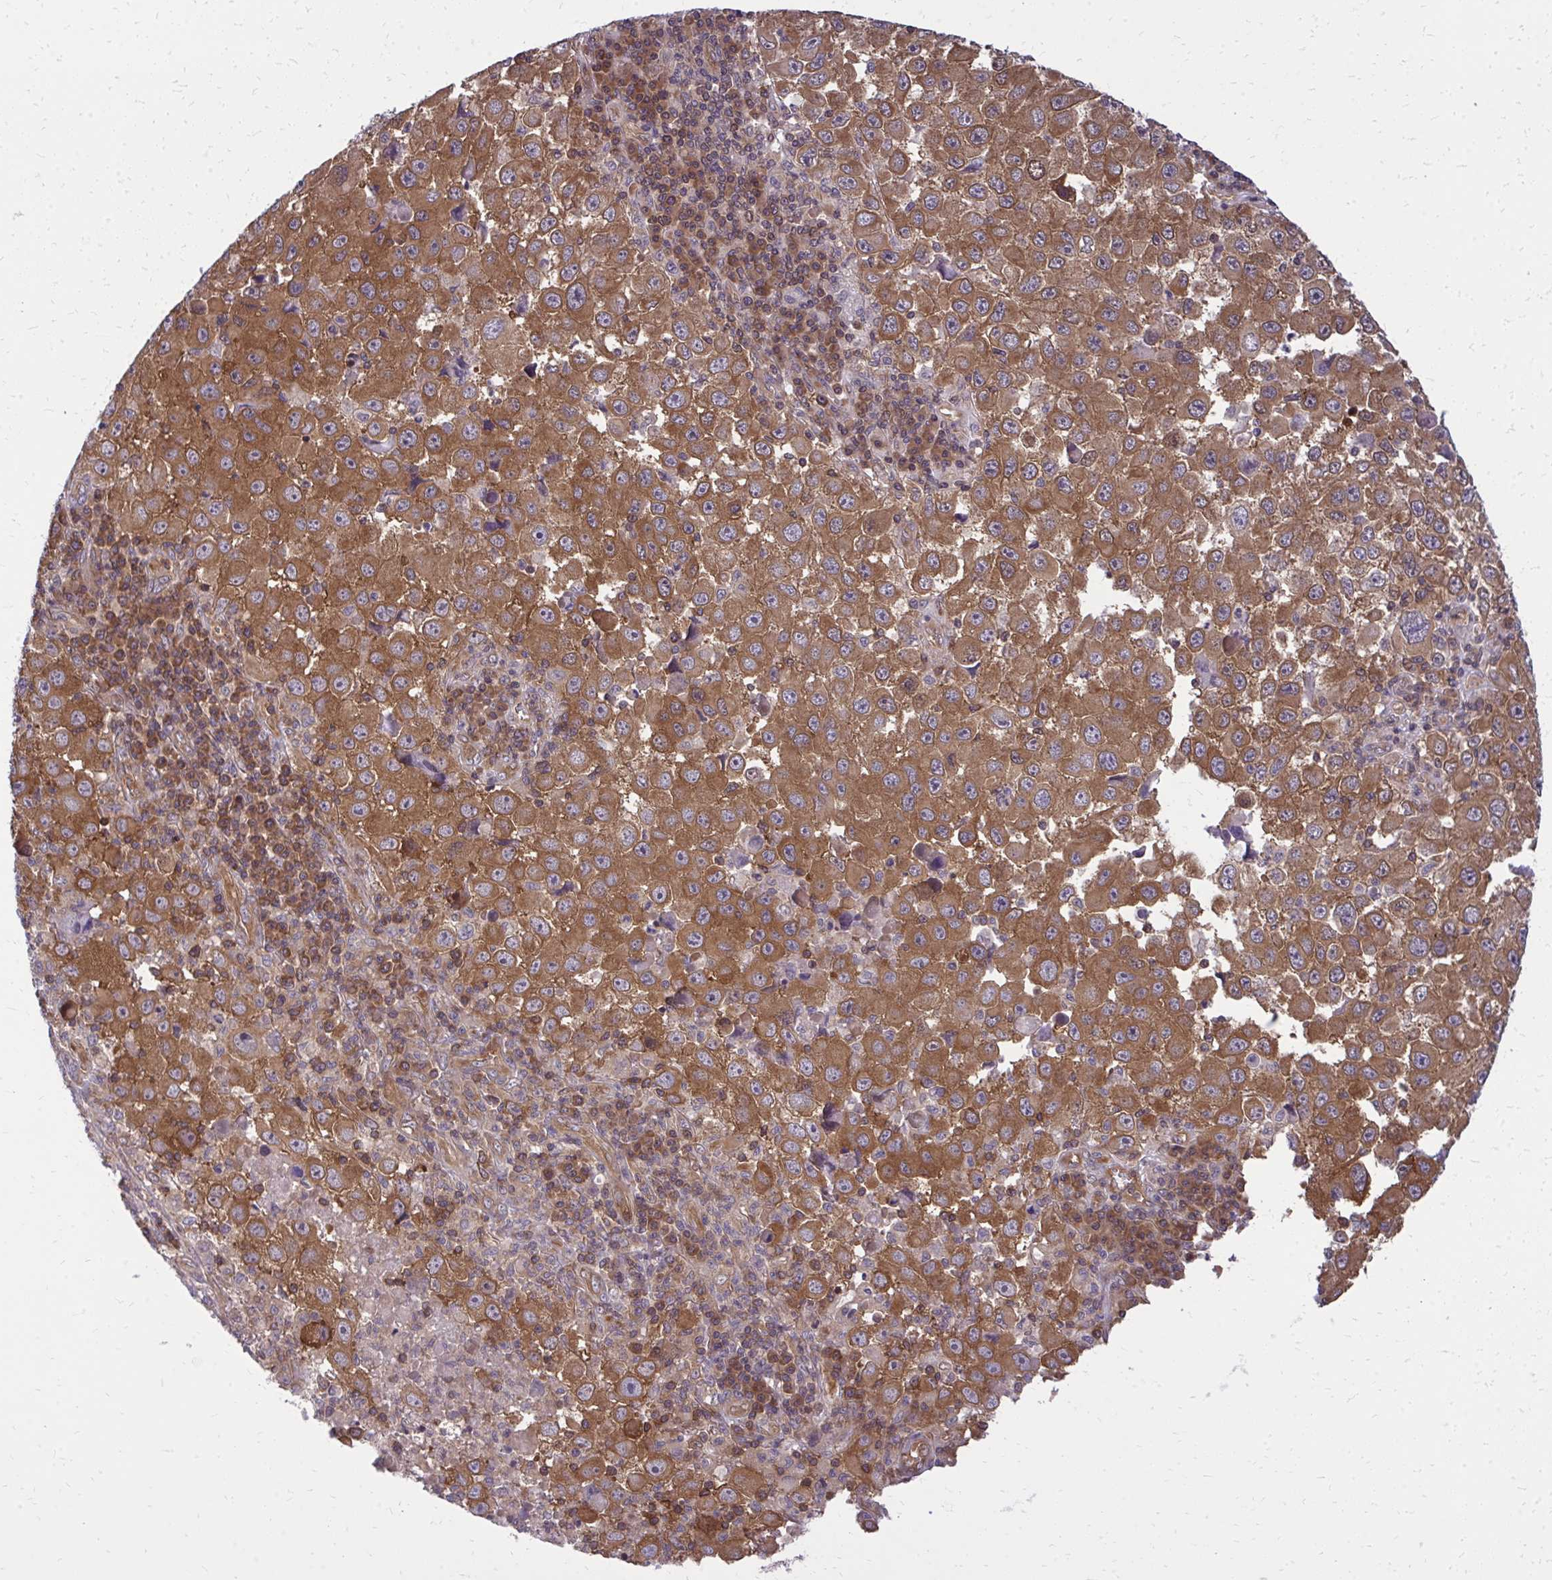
{"staining": {"intensity": "strong", "quantity": ">75%", "location": "cytoplasmic/membranous"}, "tissue": "melanoma", "cell_type": "Tumor cells", "image_type": "cancer", "snomed": [{"axis": "morphology", "description": "Malignant melanoma, Metastatic site"}, {"axis": "topography", "description": "Lymph node"}], "caption": "Melanoma stained for a protein shows strong cytoplasmic/membranous positivity in tumor cells.", "gene": "PPP5C", "patient": {"sex": "female", "age": 67}}